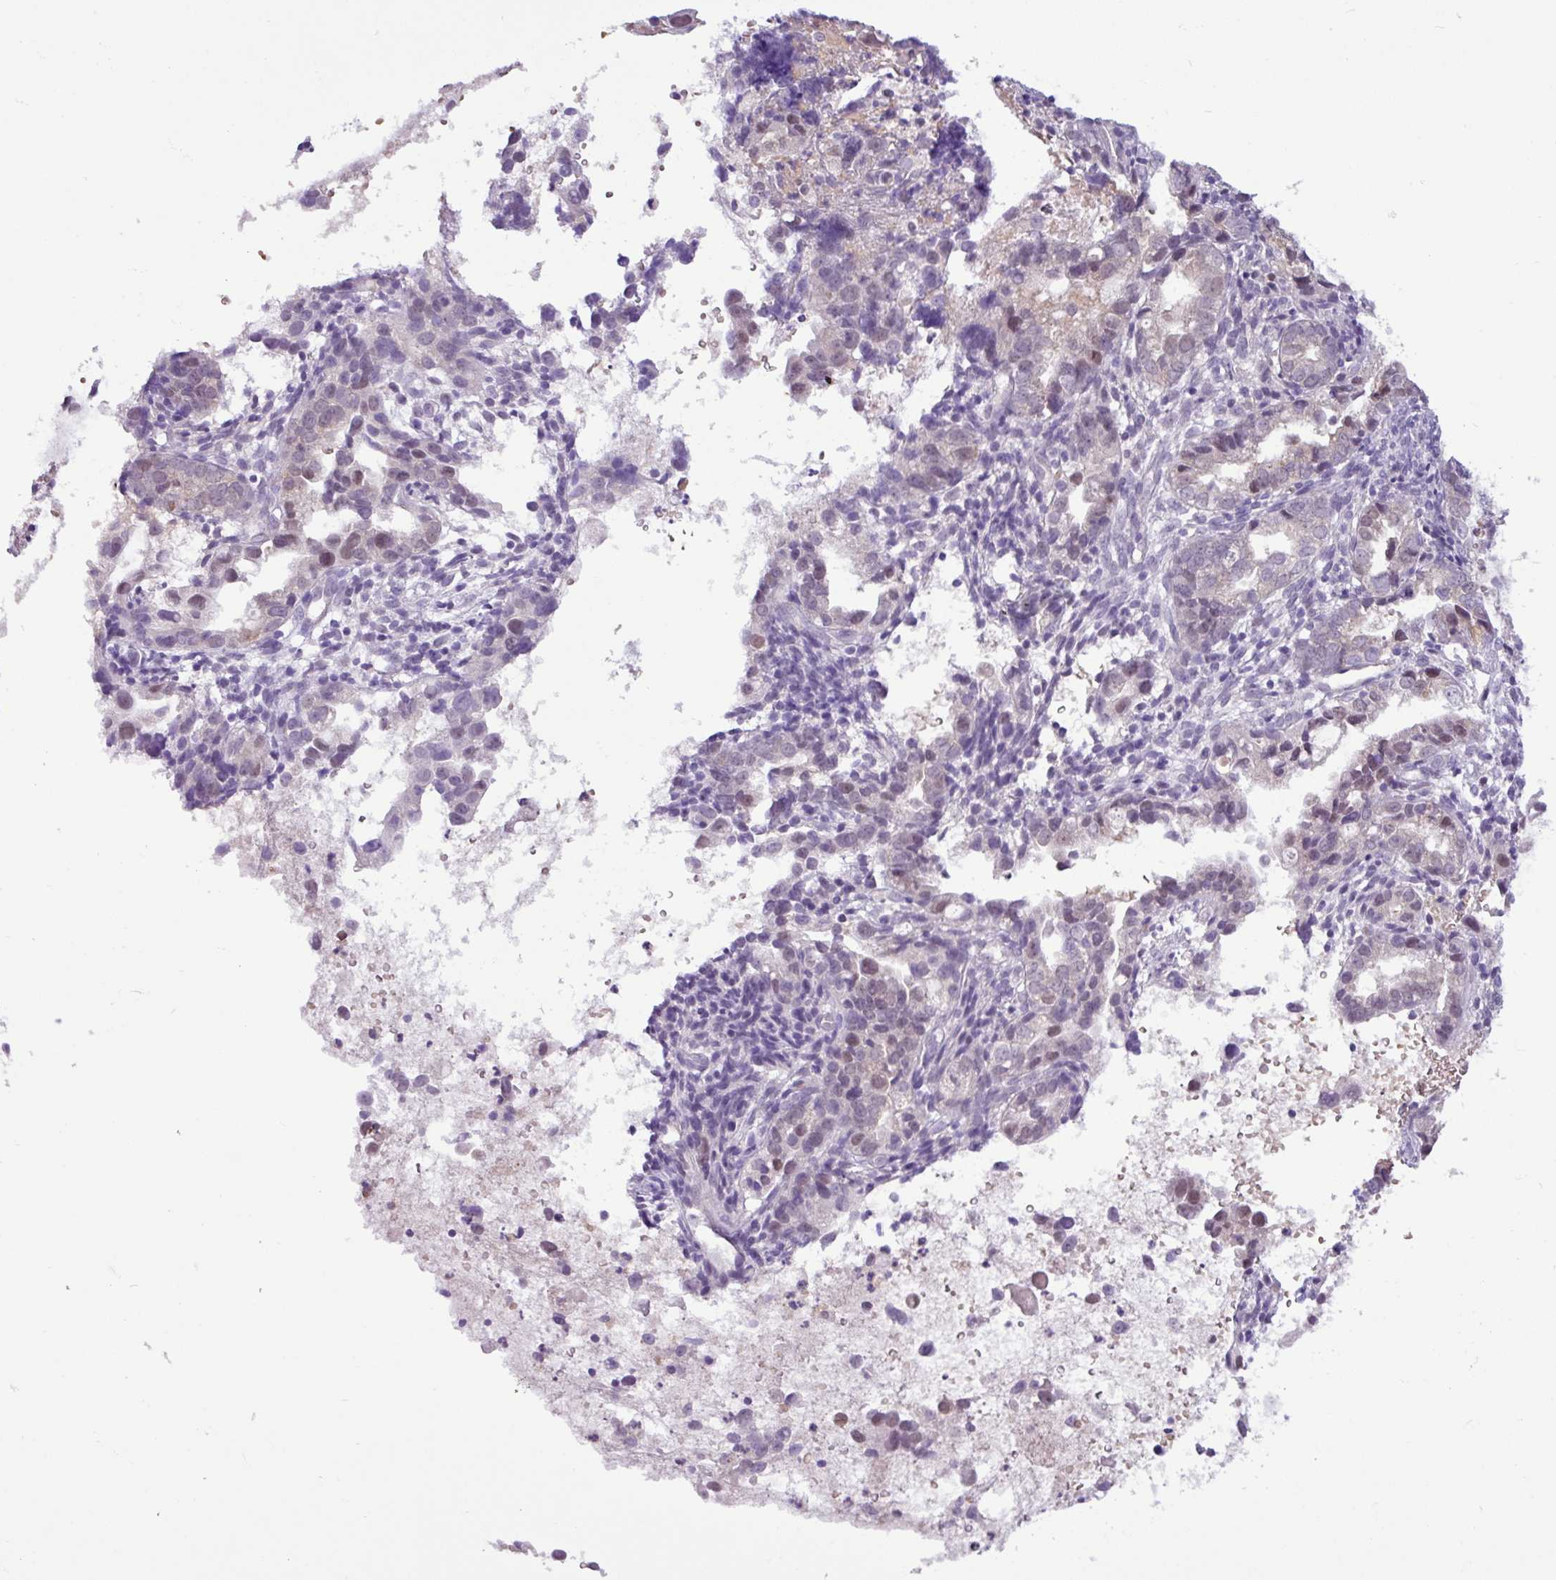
{"staining": {"intensity": "moderate", "quantity": "<25%", "location": "nuclear"}, "tissue": "endometrial cancer", "cell_type": "Tumor cells", "image_type": "cancer", "snomed": [{"axis": "morphology", "description": "Adenocarcinoma, NOS"}, {"axis": "topography", "description": "Endometrium"}], "caption": "Protein positivity by immunohistochemistry reveals moderate nuclear positivity in approximately <25% of tumor cells in endometrial cancer (adenocarcinoma).", "gene": "TONSL", "patient": {"sex": "female", "age": 57}}